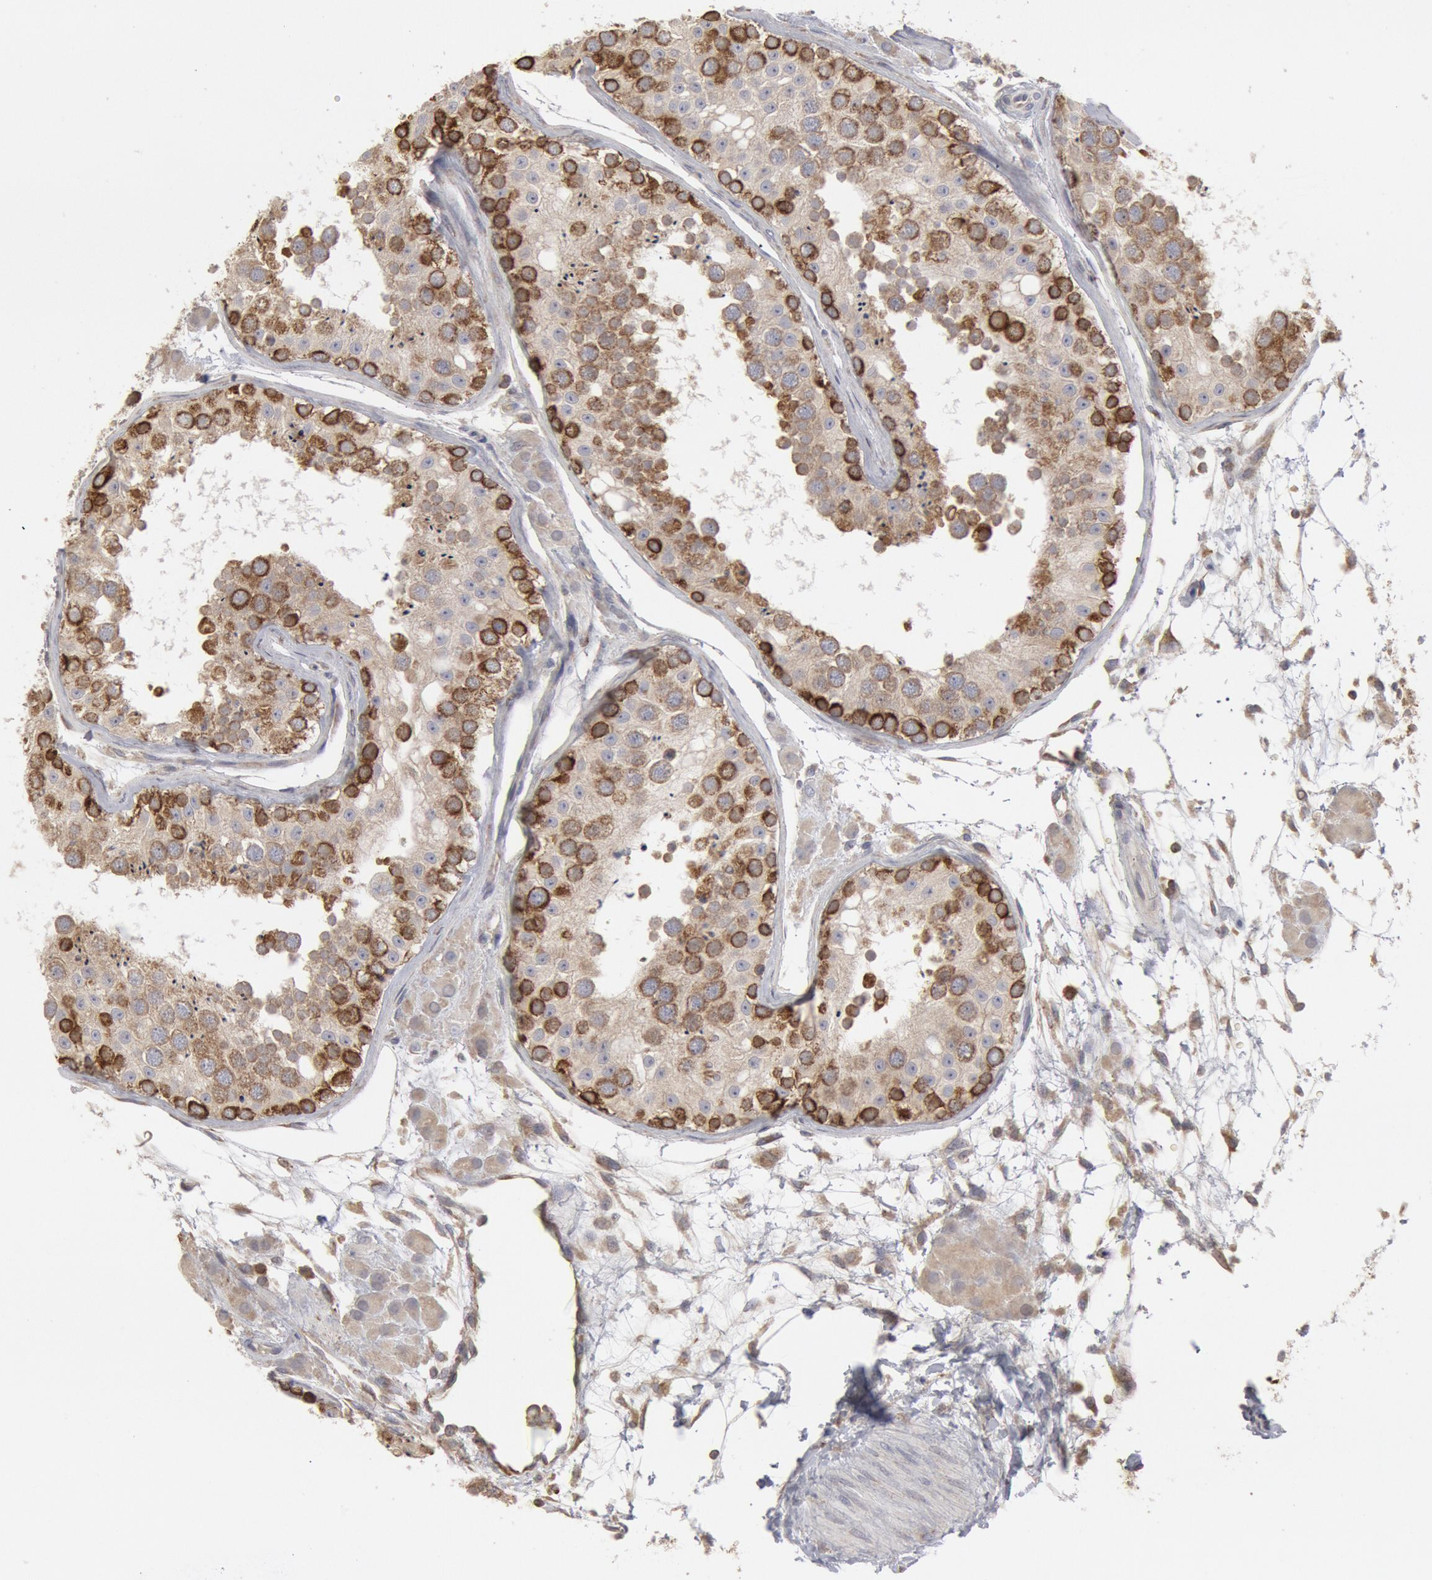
{"staining": {"intensity": "strong", "quantity": "25%-75%", "location": "cytoplasmic/membranous"}, "tissue": "testis", "cell_type": "Cells in seminiferous ducts", "image_type": "normal", "snomed": [{"axis": "morphology", "description": "Normal tissue, NOS"}, {"axis": "topography", "description": "Testis"}], "caption": "Protein expression analysis of normal testis exhibits strong cytoplasmic/membranous positivity in about 25%-75% of cells in seminiferous ducts. (IHC, brightfield microscopy, high magnification).", "gene": "OSBPL8", "patient": {"sex": "male", "age": 26}}